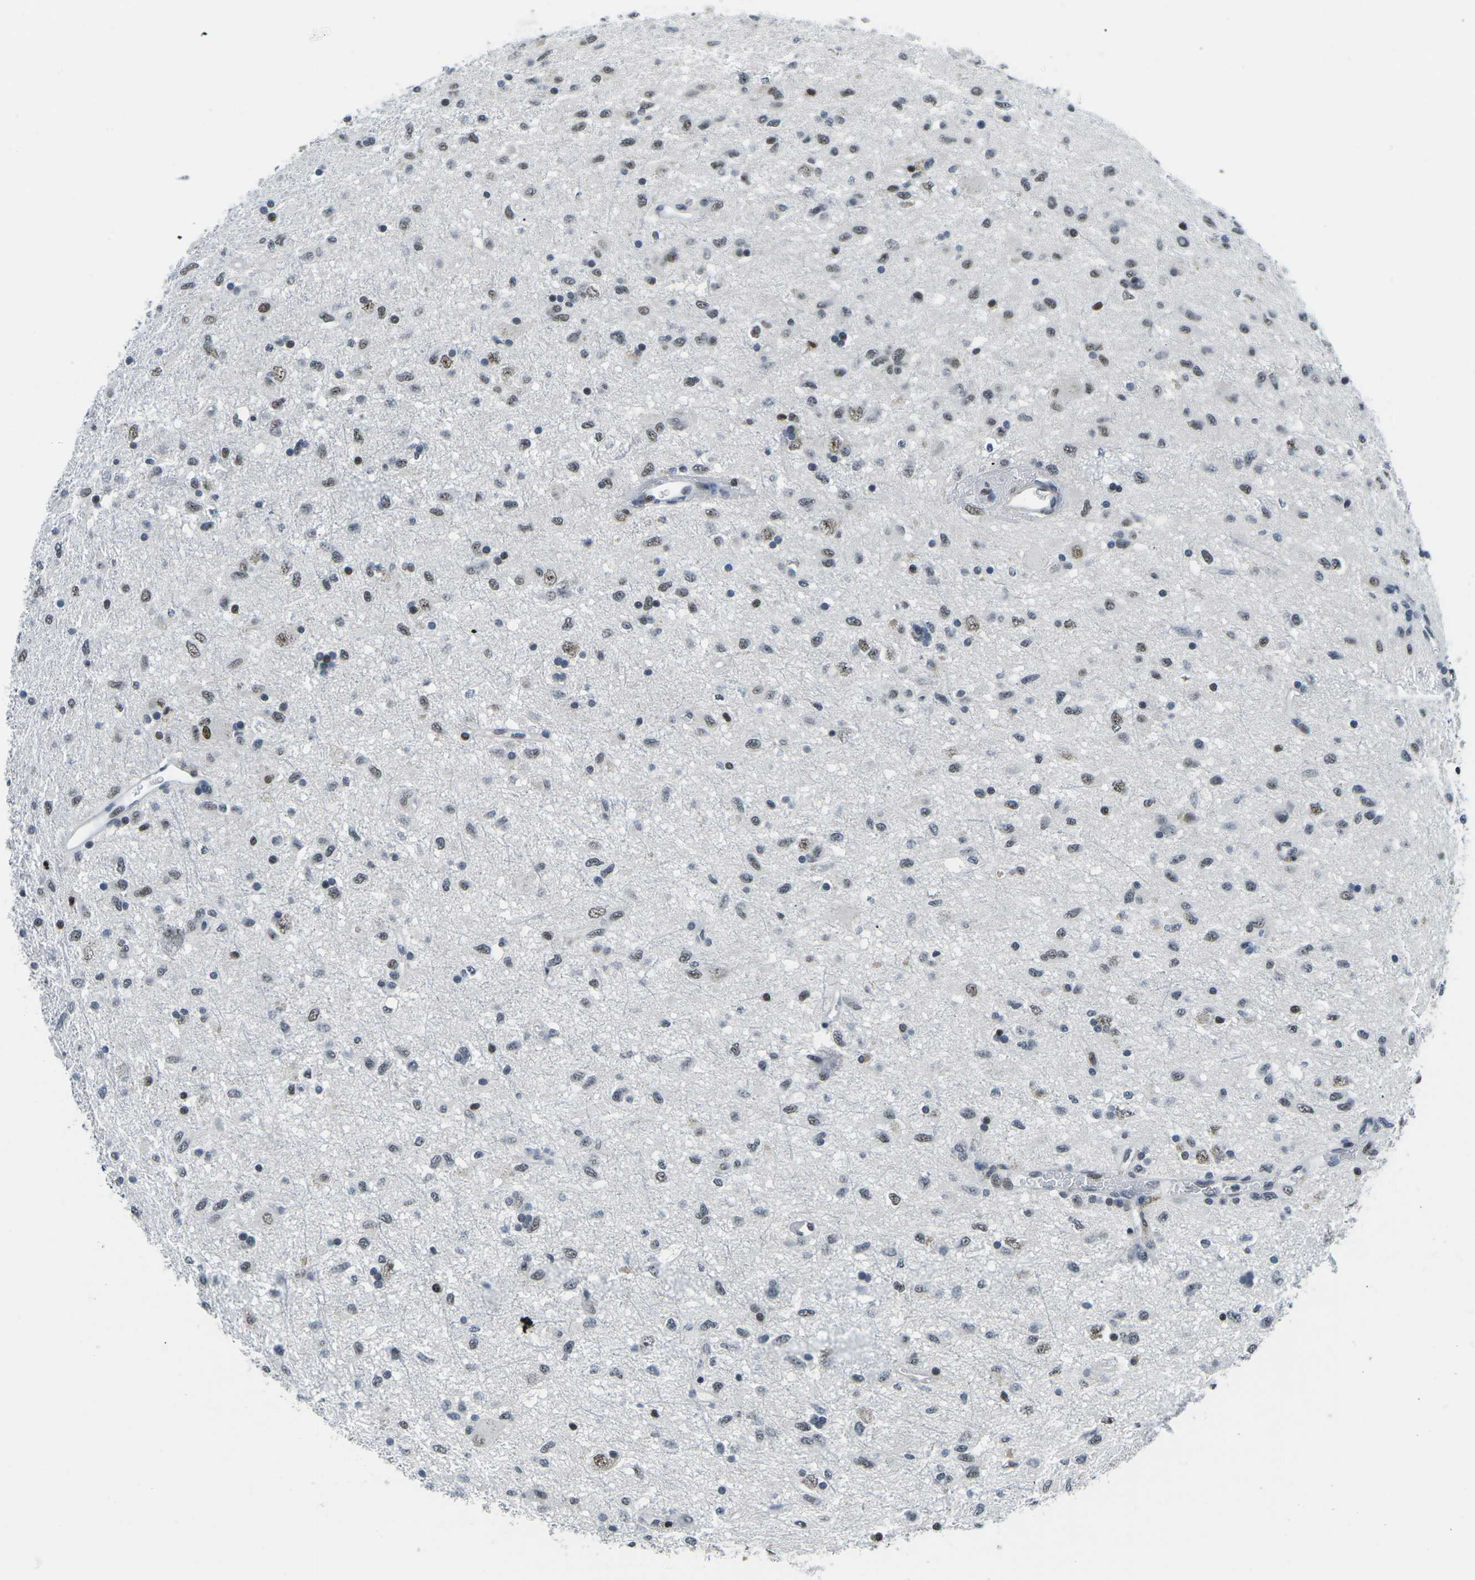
{"staining": {"intensity": "moderate", "quantity": "<25%", "location": "nuclear"}, "tissue": "glioma", "cell_type": "Tumor cells", "image_type": "cancer", "snomed": [{"axis": "morphology", "description": "Glioma, malignant, Low grade"}, {"axis": "topography", "description": "Brain"}], "caption": "Malignant glioma (low-grade) tissue reveals moderate nuclear positivity in approximately <25% of tumor cells, visualized by immunohistochemistry.", "gene": "PRPF8", "patient": {"sex": "male", "age": 77}}